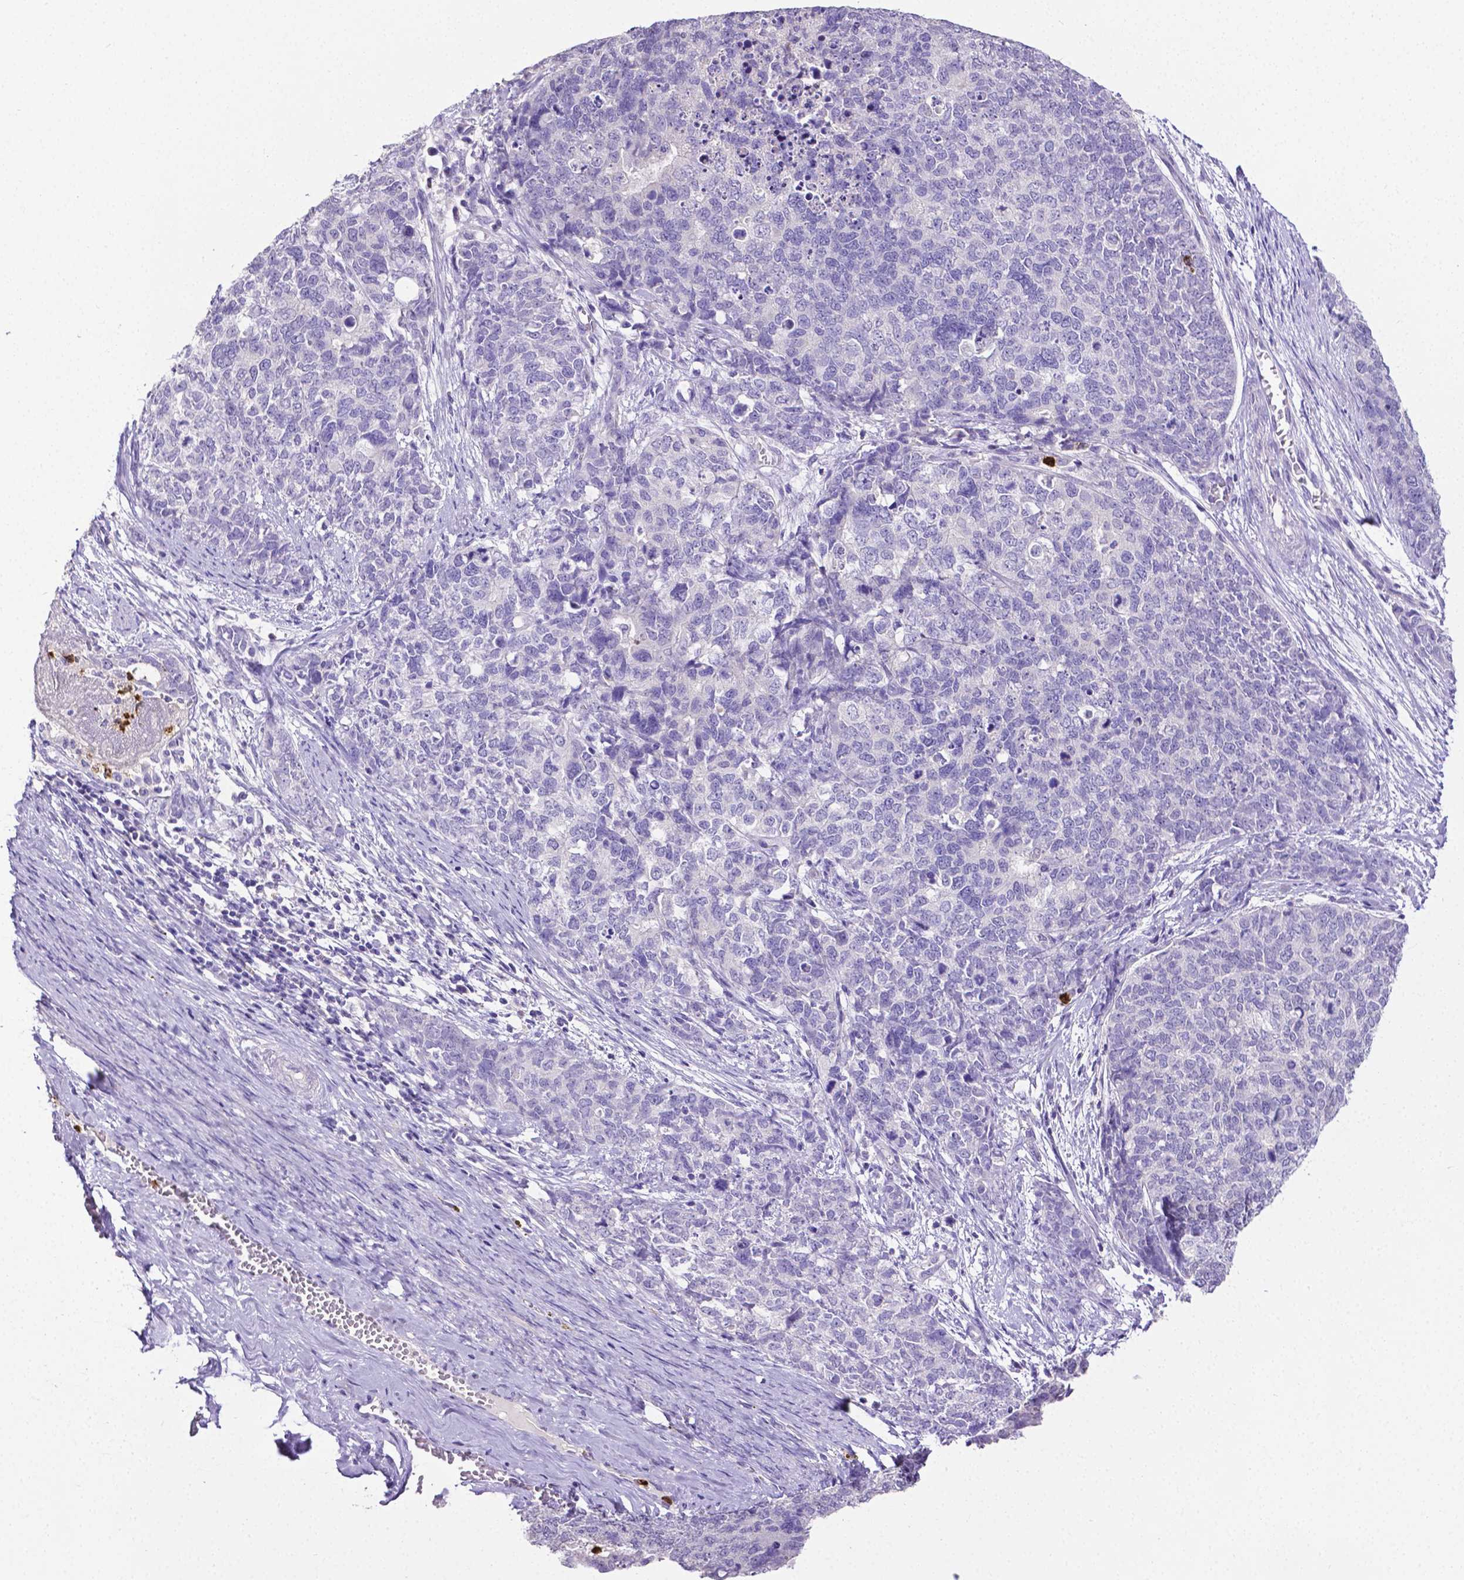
{"staining": {"intensity": "negative", "quantity": "none", "location": "none"}, "tissue": "cervical cancer", "cell_type": "Tumor cells", "image_type": "cancer", "snomed": [{"axis": "morphology", "description": "Squamous cell carcinoma, NOS"}, {"axis": "topography", "description": "Cervix"}], "caption": "Photomicrograph shows no significant protein staining in tumor cells of cervical cancer.", "gene": "MMP9", "patient": {"sex": "female", "age": 63}}